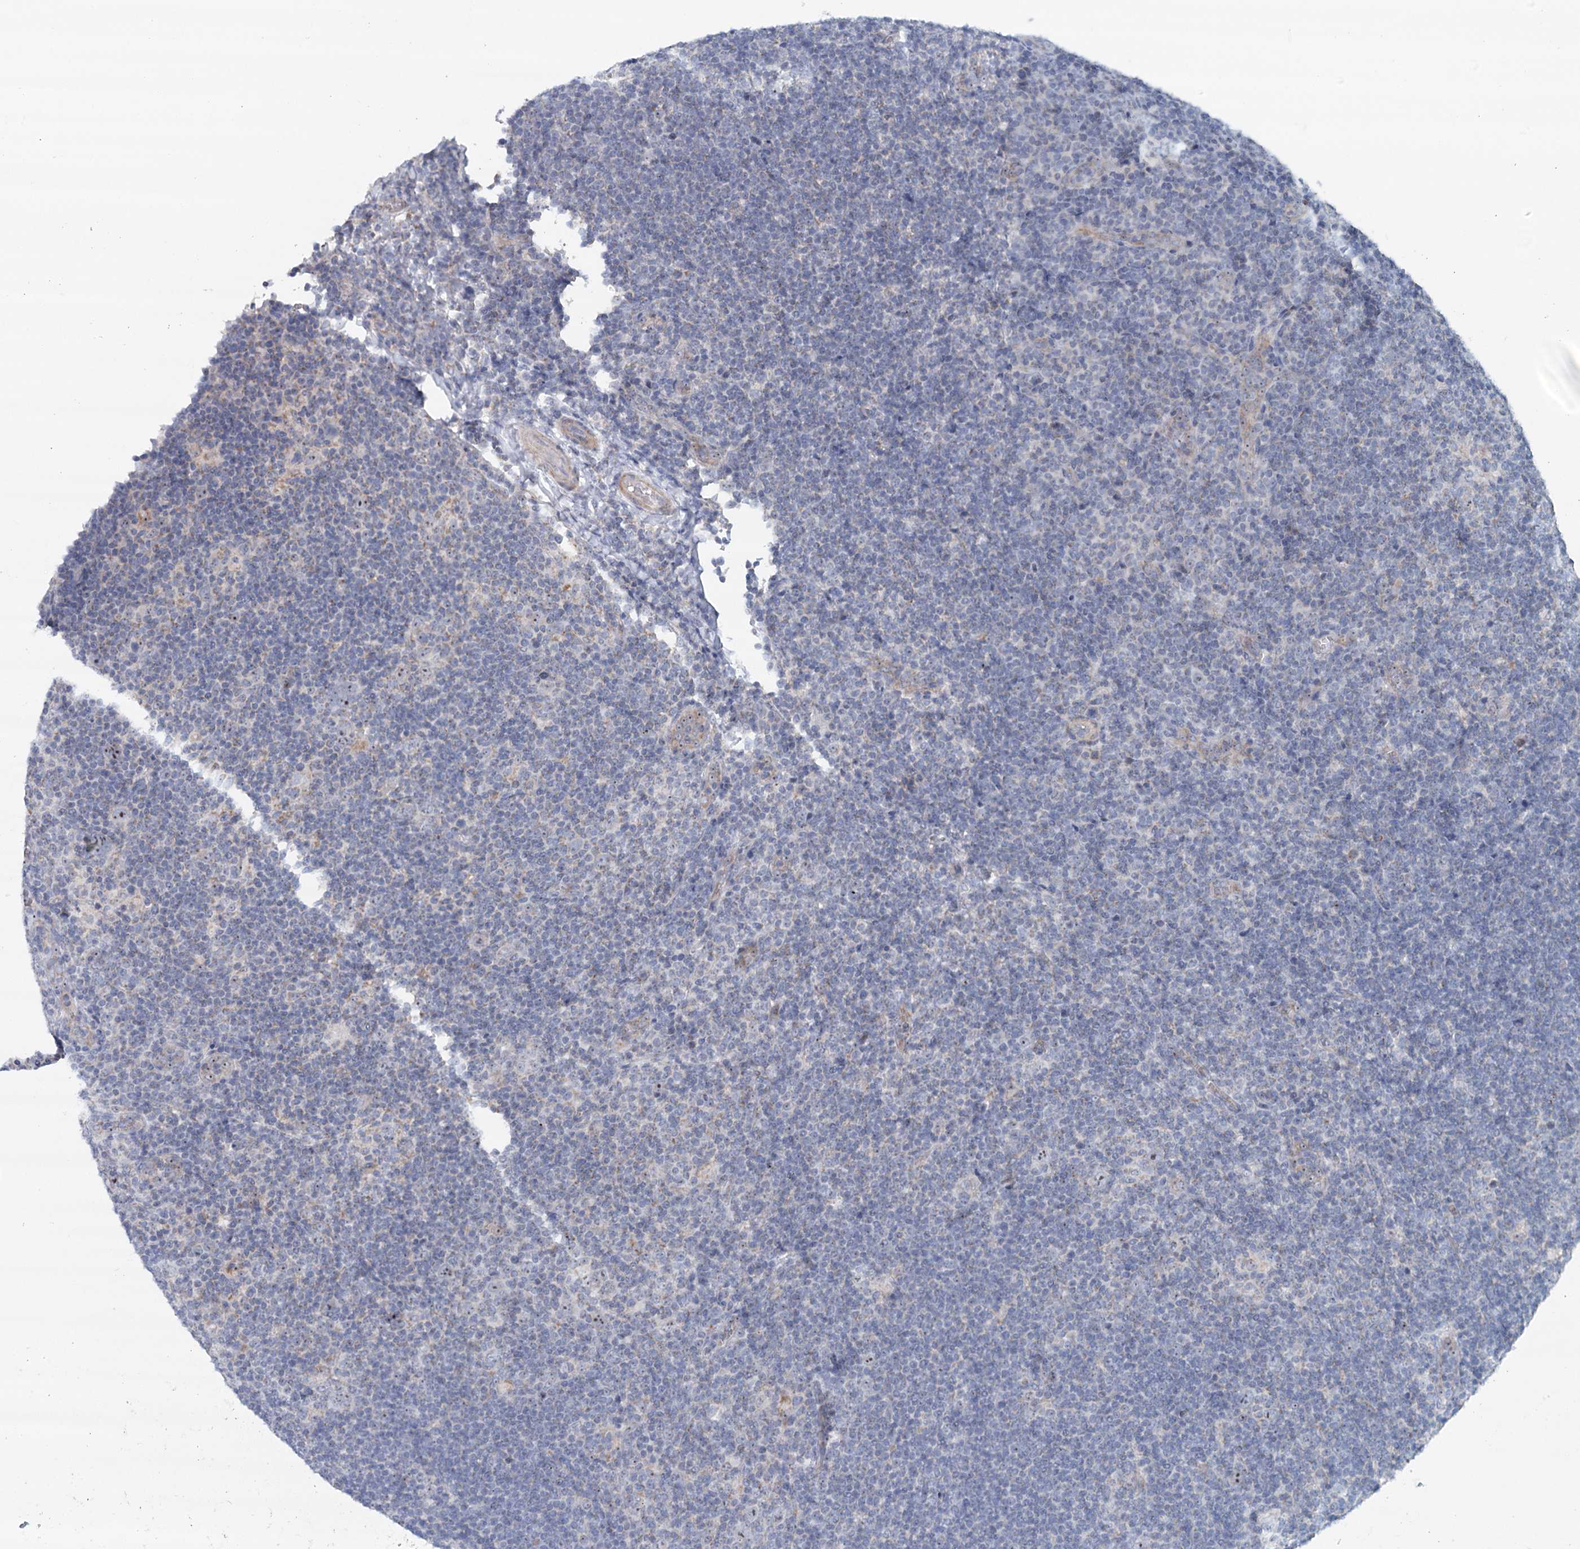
{"staining": {"intensity": "moderate", "quantity": "25%-75%", "location": "nuclear"}, "tissue": "lymphoma", "cell_type": "Tumor cells", "image_type": "cancer", "snomed": [{"axis": "morphology", "description": "Hodgkin's disease, NOS"}, {"axis": "topography", "description": "Lymph node"}], "caption": "Immunohistochemical staining of human Hodgkin's disease displays medium levels of moderate nuclear staining in about 25%-75% of tumor cells. (brown staining indicates protein expression, while blue staining denotes nuclei).", "gene": "RBM43", "patient": {"sex": "female", "age": 57}}